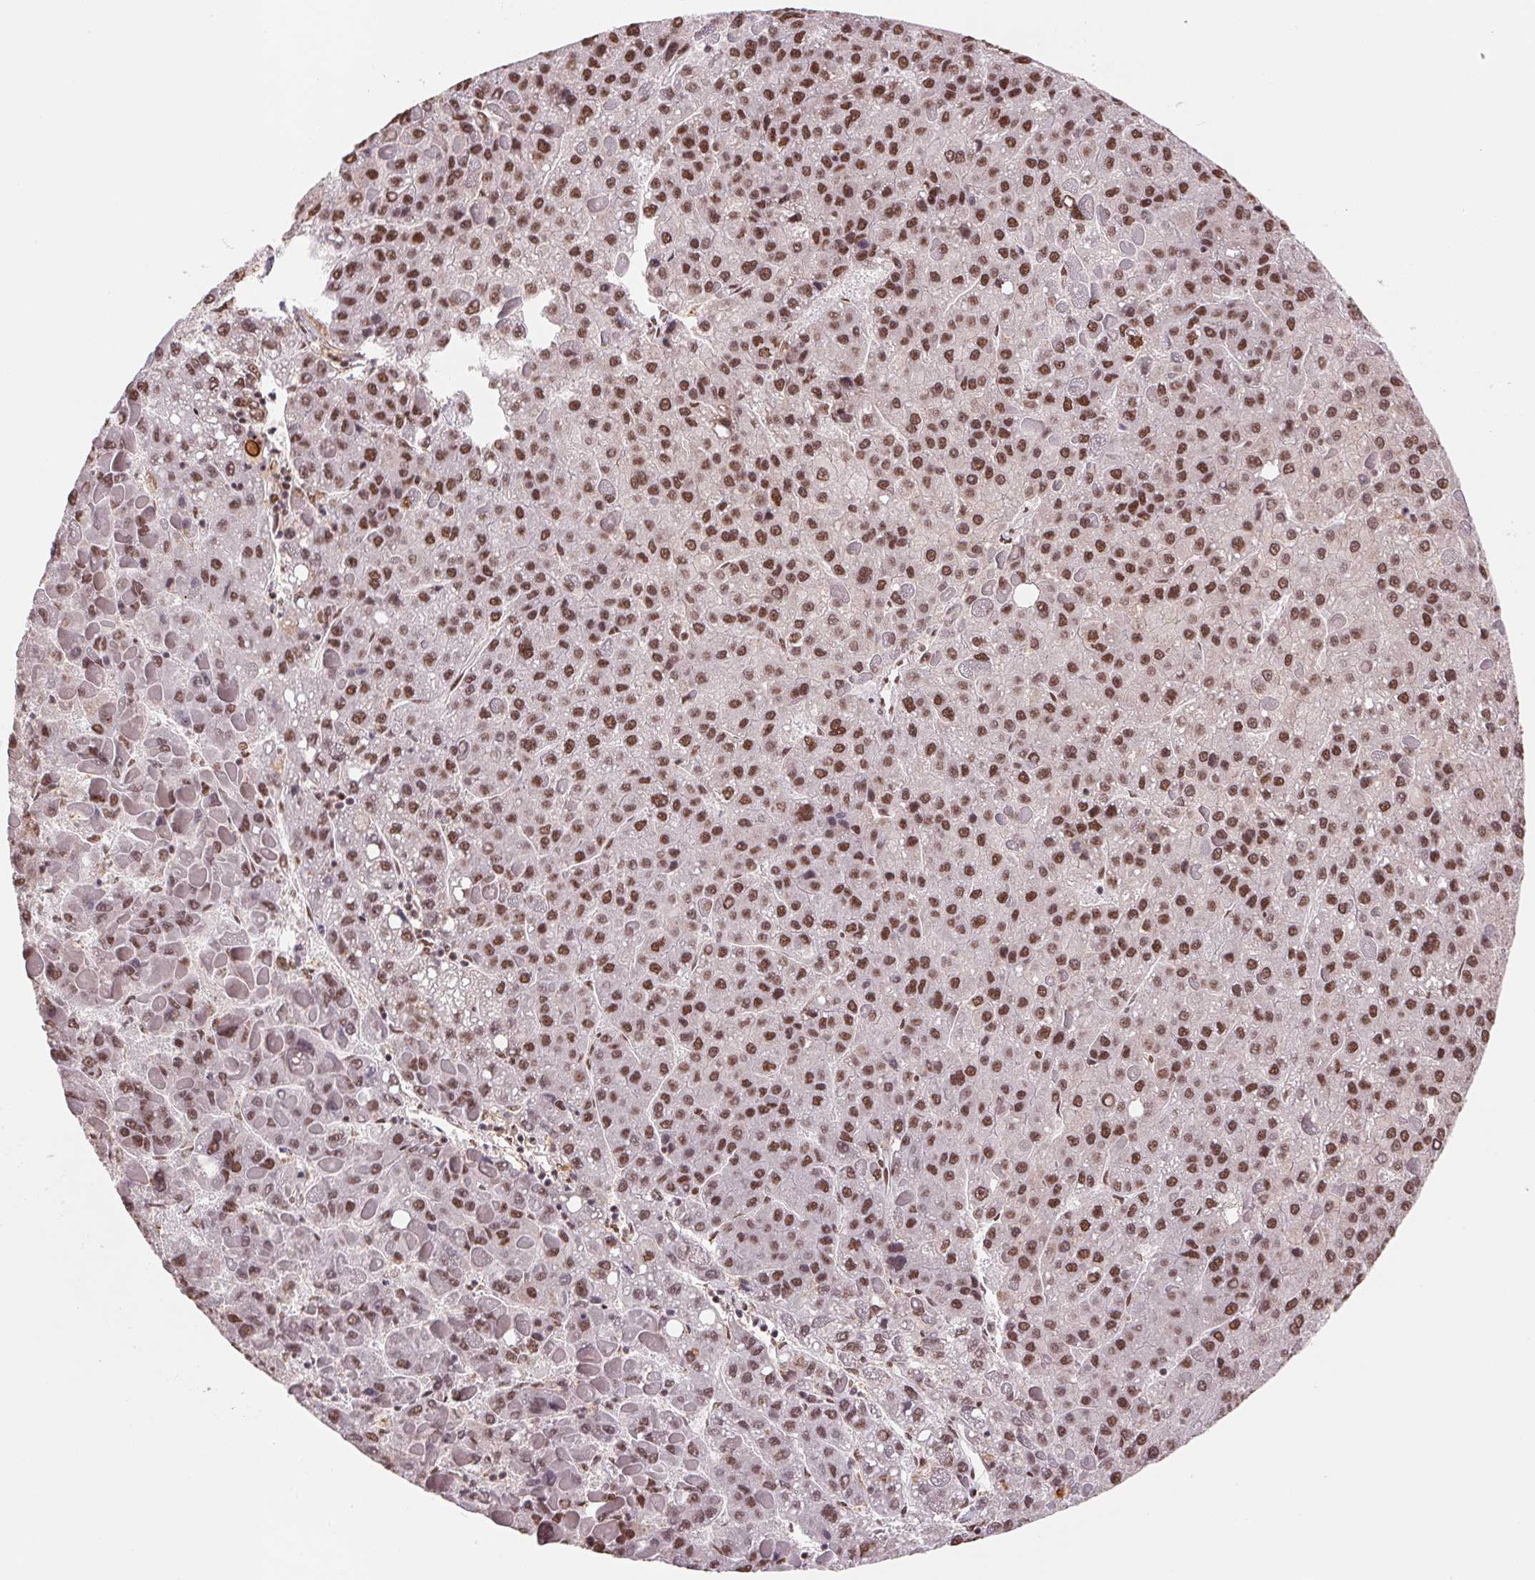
{"staining": {"intensity": "moderate", "quantity": ">75%", "location": "nuclear"}, "tissue": "liver cancer", "cell_type": "Tumor cells", "image_type": "cancer", "snomed": [{"axis": "morphology", "description": "Carcinoma, Hepatocellular, NOS"}, {"axis": "topography", "description": "Liver"}], "caption": "Tumor cells demonstrate medium levels of moderate nuclear expression in approximately >75% of cells in liver hepatocellular carcinoma.", "gene": "SNRPG", "patient": {"sex": "female", "age": 82}}